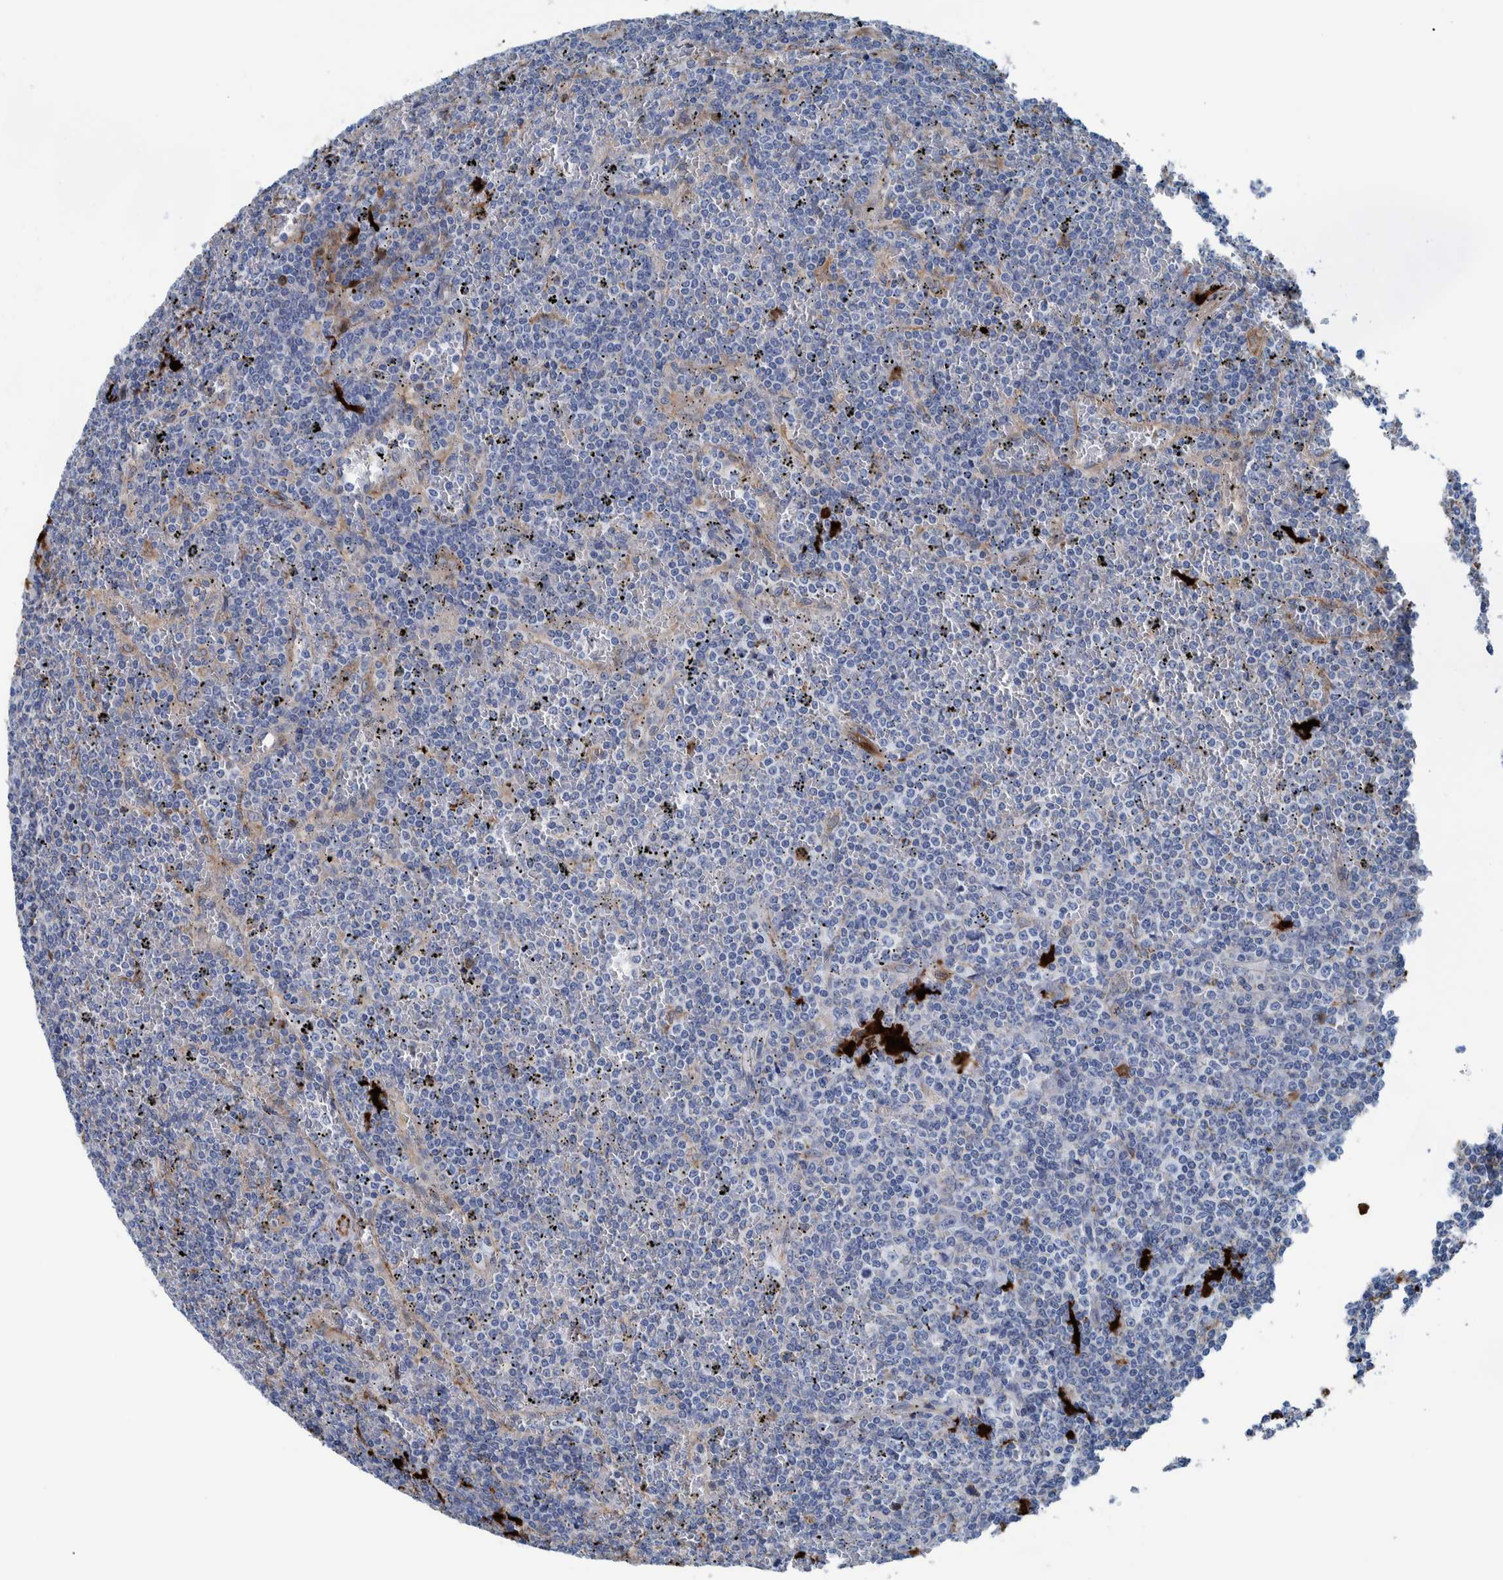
{"staining": {"intensity": "negative", "quantity": "none", "location": "none"}, "tissue": "lymphoma", "cell_type": "Tumor cells", "image_type": "cancer", "snomed": [{"axis": "morphology", "description": "Malignant lymphoma, non-Hodgkin's type, Low grade"}, {"axis": "topography", "description": "Spleen"}], "caption": "IHC photomicrograph of low-grade malignant lymphoma, non-Hodgkin's type stained for a protein (brown), which exhibits no expression in tumor cells.", "gene": "IDO1", "patient": {"sex": "female", "age": 19}}